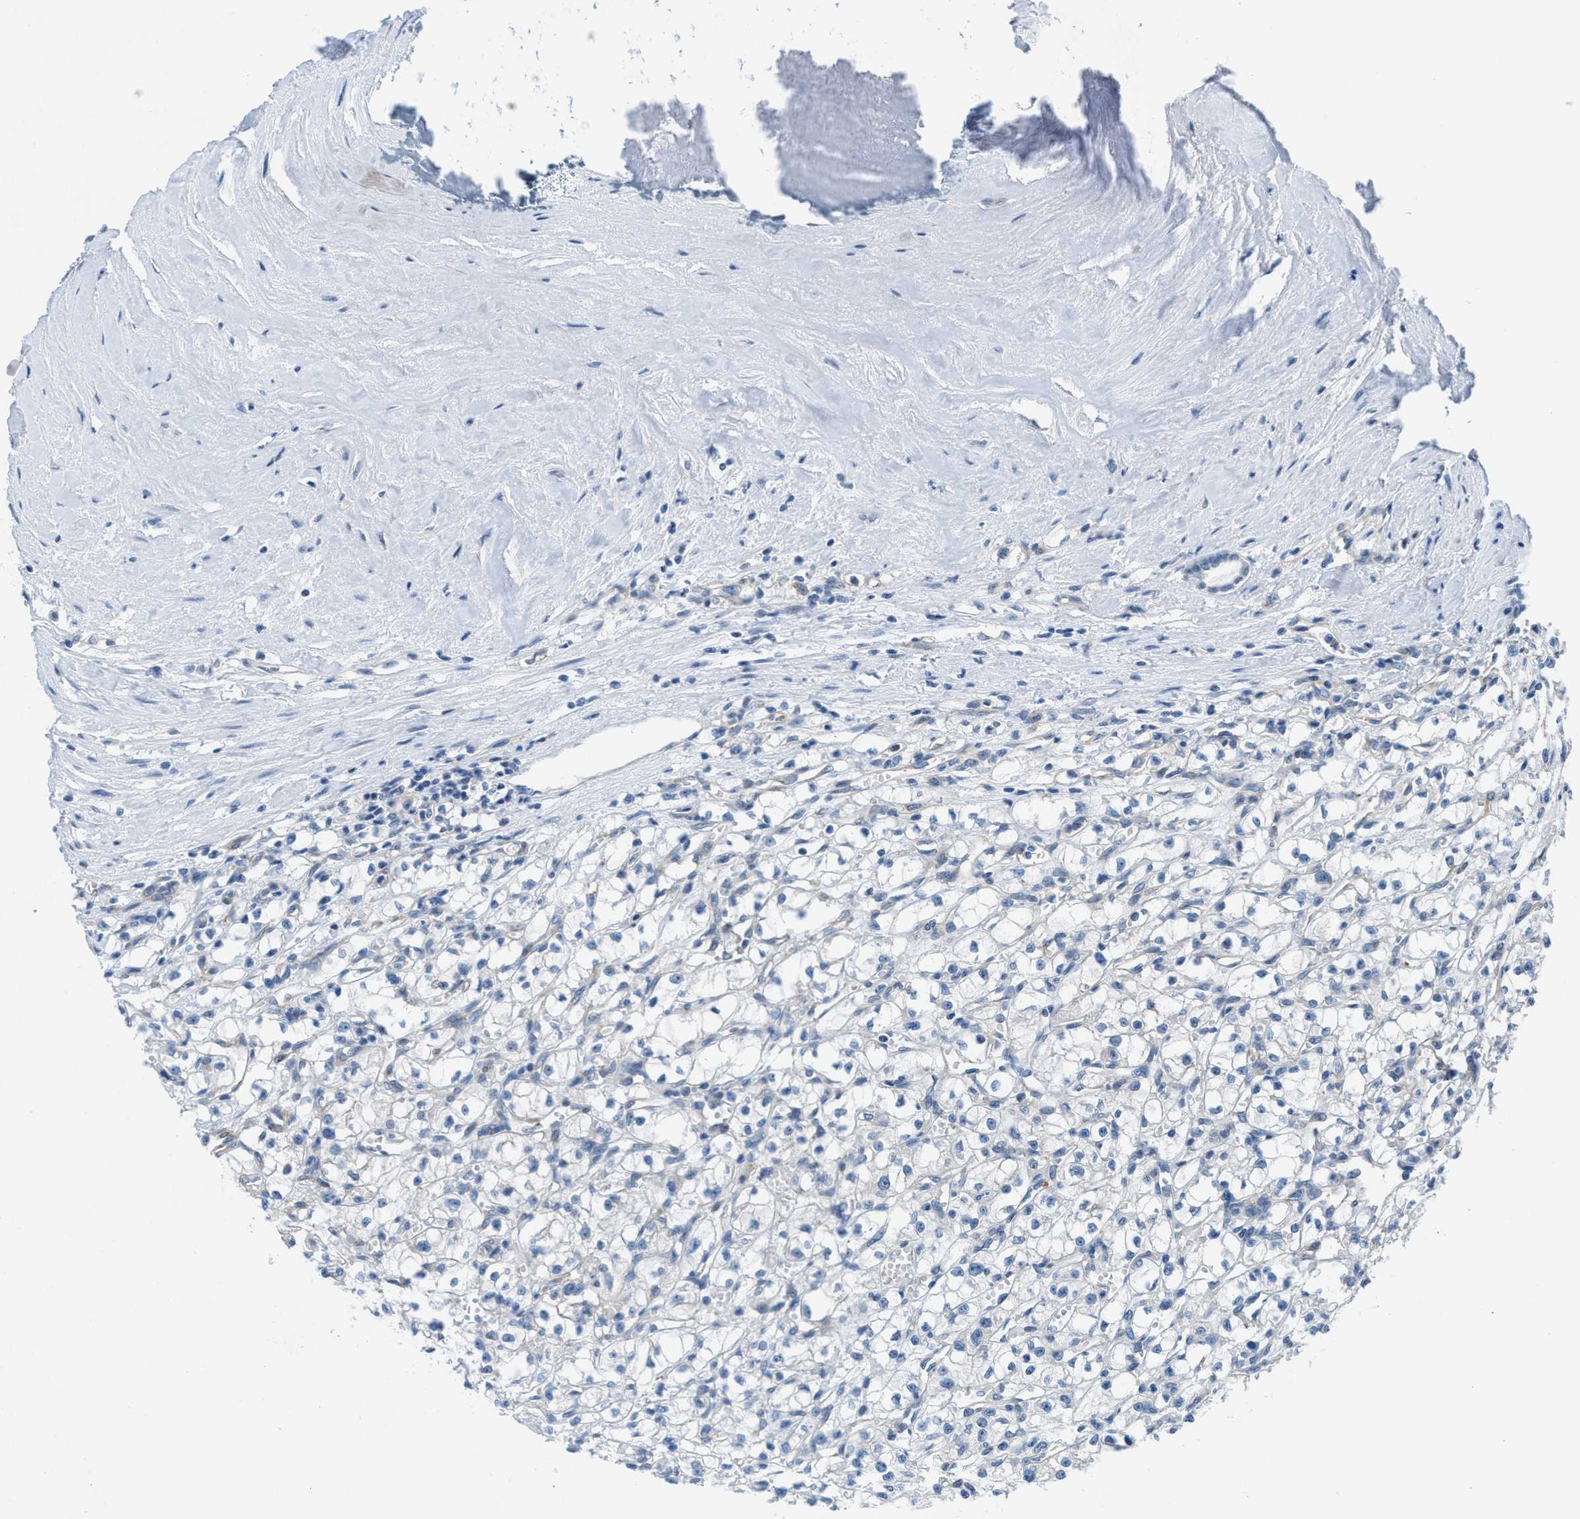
{"staining": {"intensity": "negative", "quantity": "none", "location": "none"}, "tissue": "renal cancer", "cell_type": "Tumor cells", "image_type": "cancer", "snomed": [{"axis": "morphology", "description": "Adenocarcinoma, NOS"}, {"axis": "topography", "description": "Kidney"}], "caption": "The photomicrograph reveals no staining of tumor cells in renal adenocarcinoma.", "gene": "MAPRE2", "patient": {"sex": "male", "age": 56}}